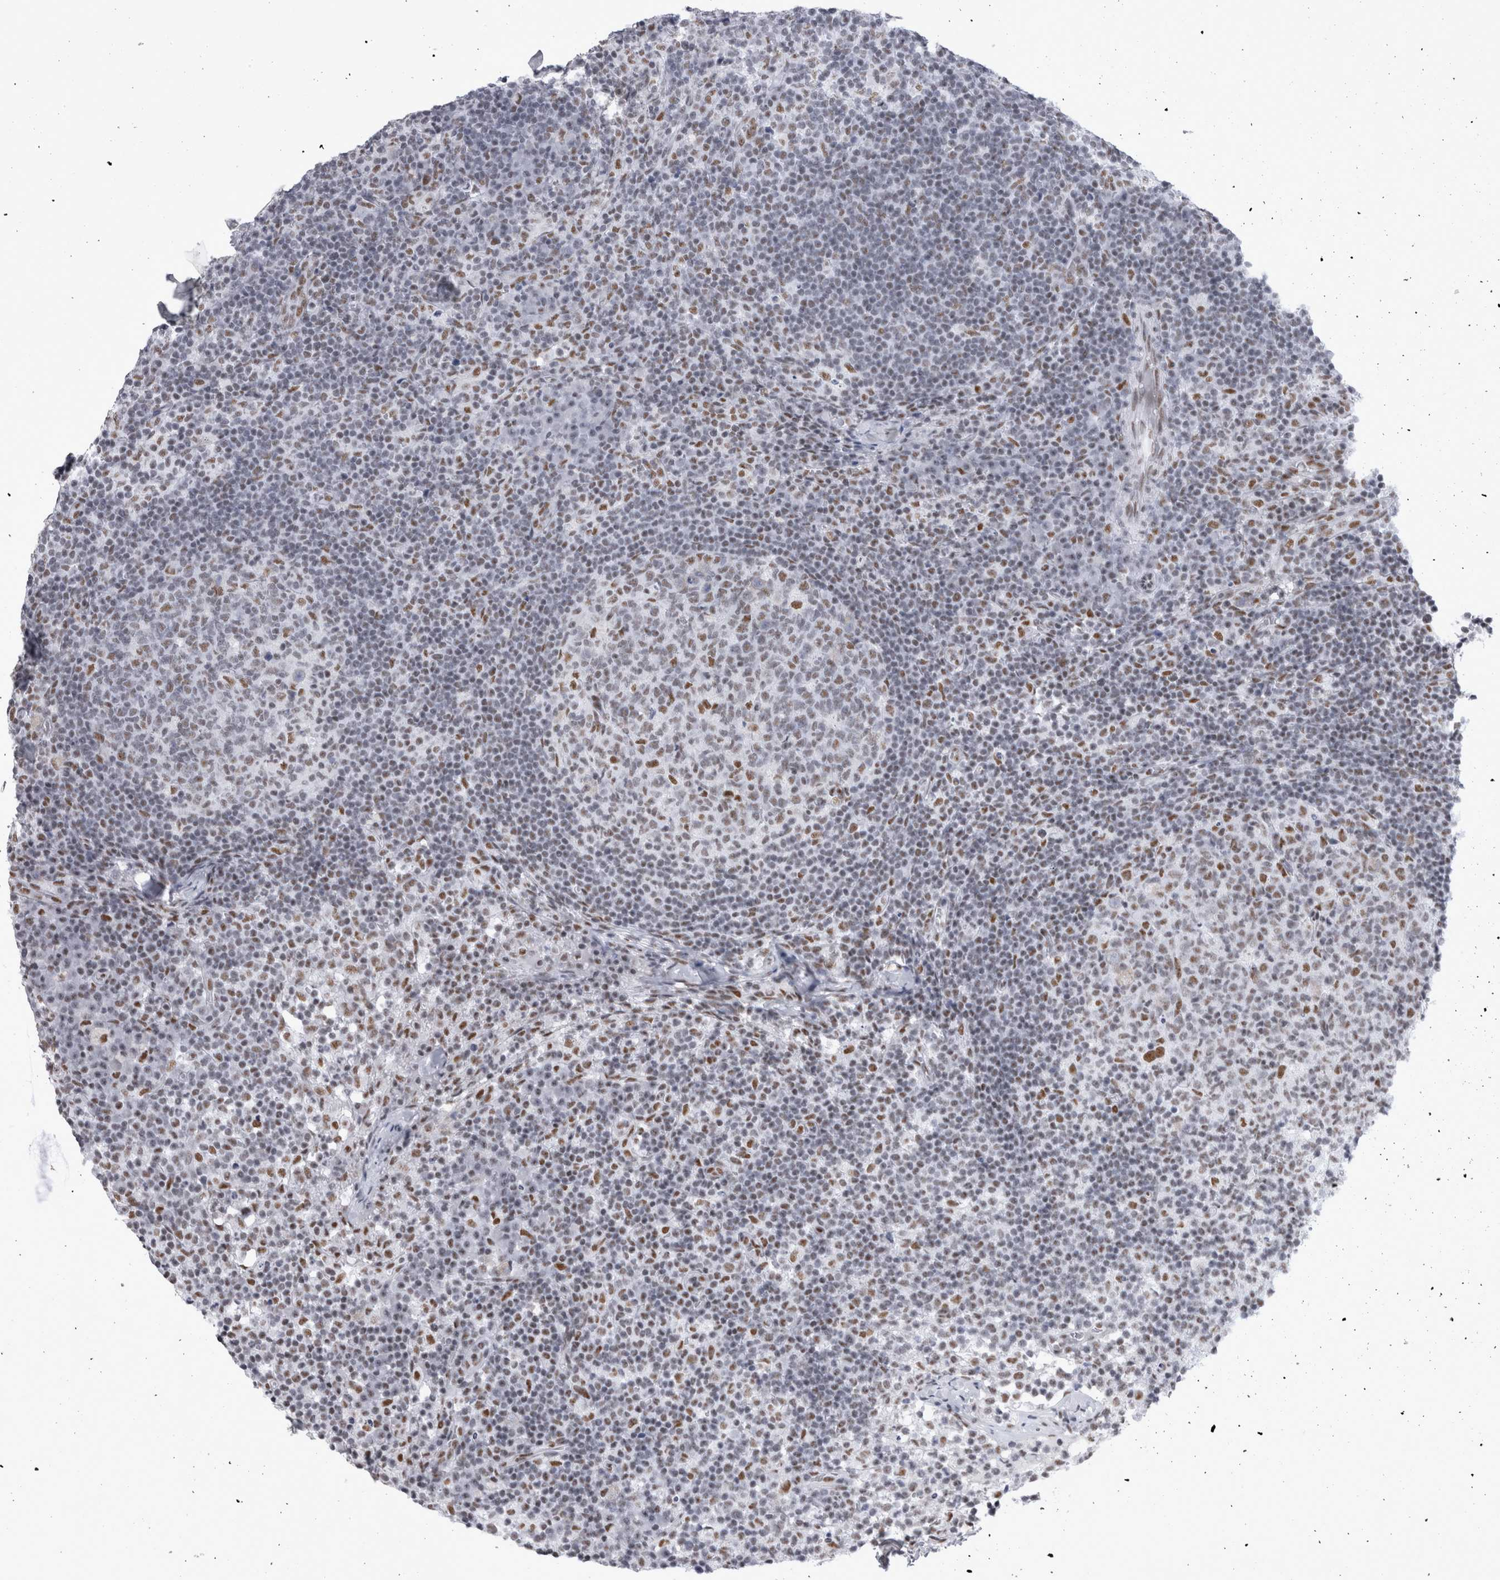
{"staining": {"intensity": "moderate", "quantity": "<25%", "location": "nuclear"}, "tissue": "lymph node", "cell_type": "Germinal center cells", "image_type": "normal", "snomed": [{"axis": "morphology", "description": "Normal tissue, NOS"}, {"axis": "morphology", "description": "Inflammation, NOS"}, {"axis": "topography", "description": "Lymph node"}], "caption": "Germinal center cells show moderate nuclear positivity in about <25% of cells in benign lymph node.", "gene": "API5", "patient": {"sex": "male", "age": 55}}